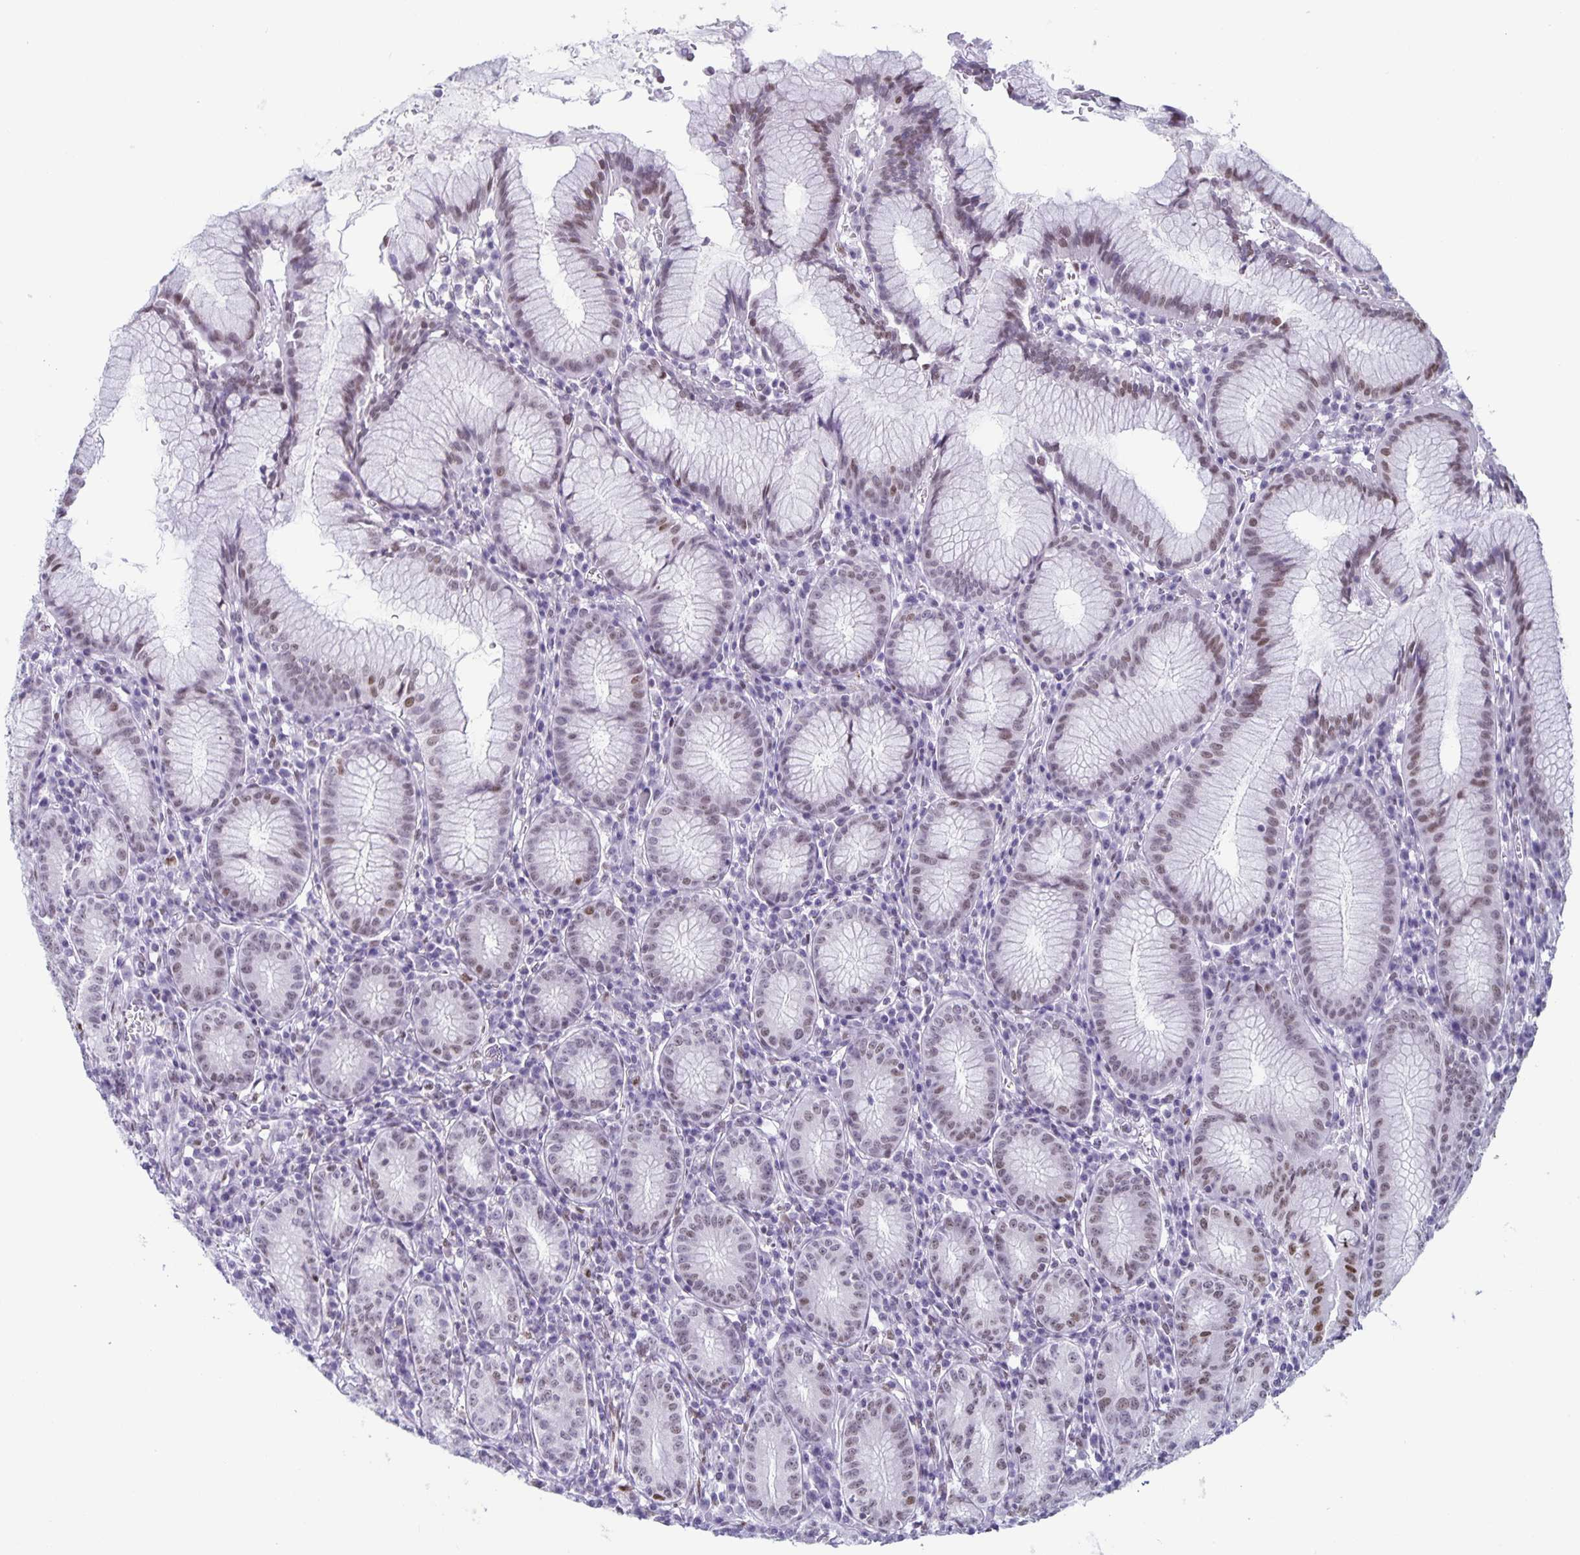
{"staining": {"intensity": "weak", "quantity": "25%-75%", "location": "nuclear"}, "tissue": "stomach", "cell_type": "Glandular cells", "image_type": "normal", "snomed": [{"axis": "morphology", "description": "Normal tissue, NOS"}, {"axis": "topography", "description": "Stomach"}], "caption": "Protein analysis of unremarkable stomach demonstrates weak nuclear staining in about 25%-75% of glandular cells.", "gene": "JUND", "patient": {"sex": "male", "age": 55}}